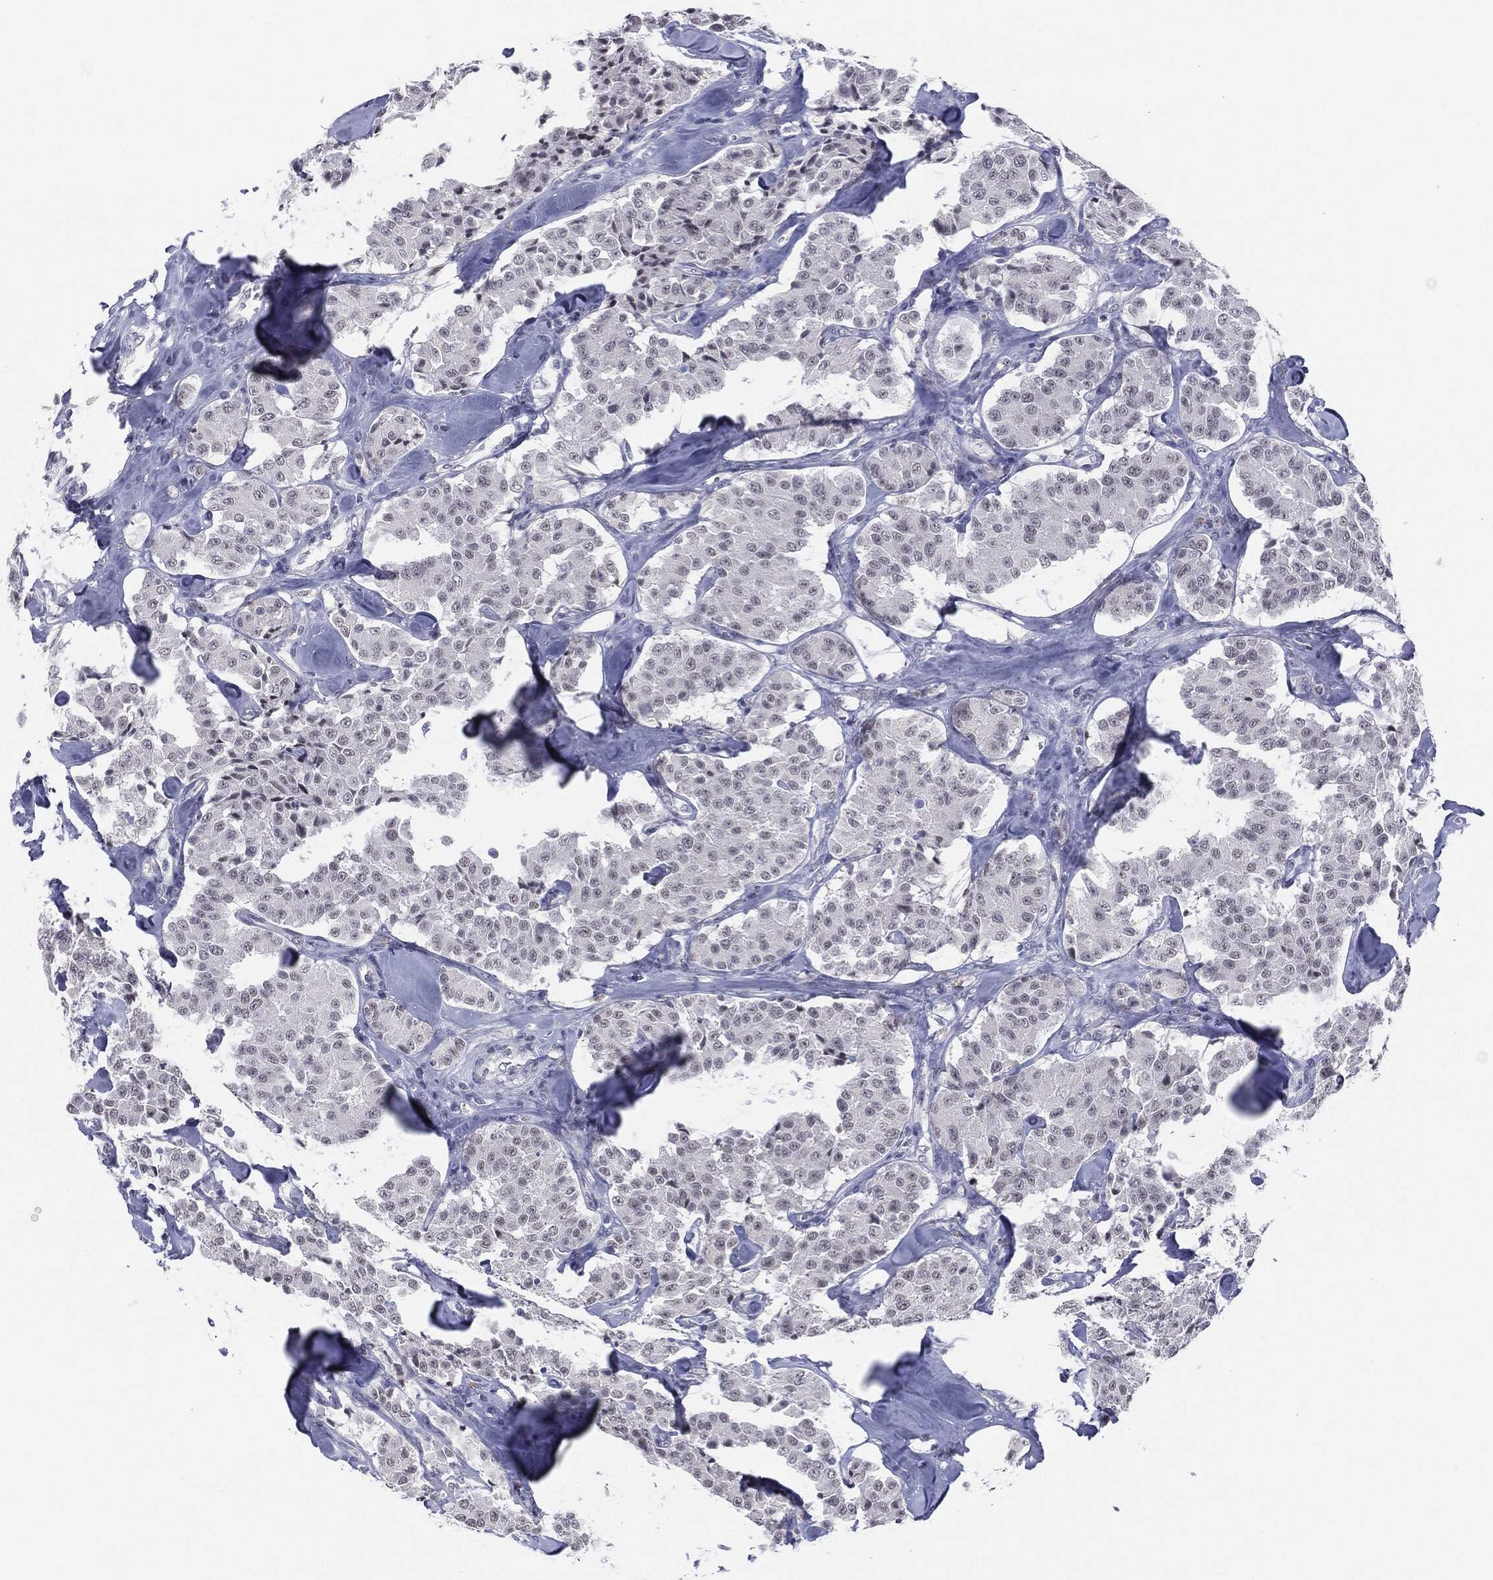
{"staining": {"intensity": "negative", "quantity": "none", "location": "none"}, "tissue": "carcinoid", "cell_type": "Tumor cells", "image_type": "cancer", "snomed": [{"axis": "morphology", "description": "Carcinoid, malignant, NOS"}, {"axis": "topography", "description": "Pancreas"}], "caption": "This is a histopathology image of IHC staining of carcinoid (malignant), which shows no expression in tumor cells. (DAB (3,3'-diaminobenzidine) immunohistochemistry (IHC), high magnification).", "gene": "SLC5A5", "patient": {"sex": "male", "age": 41}}